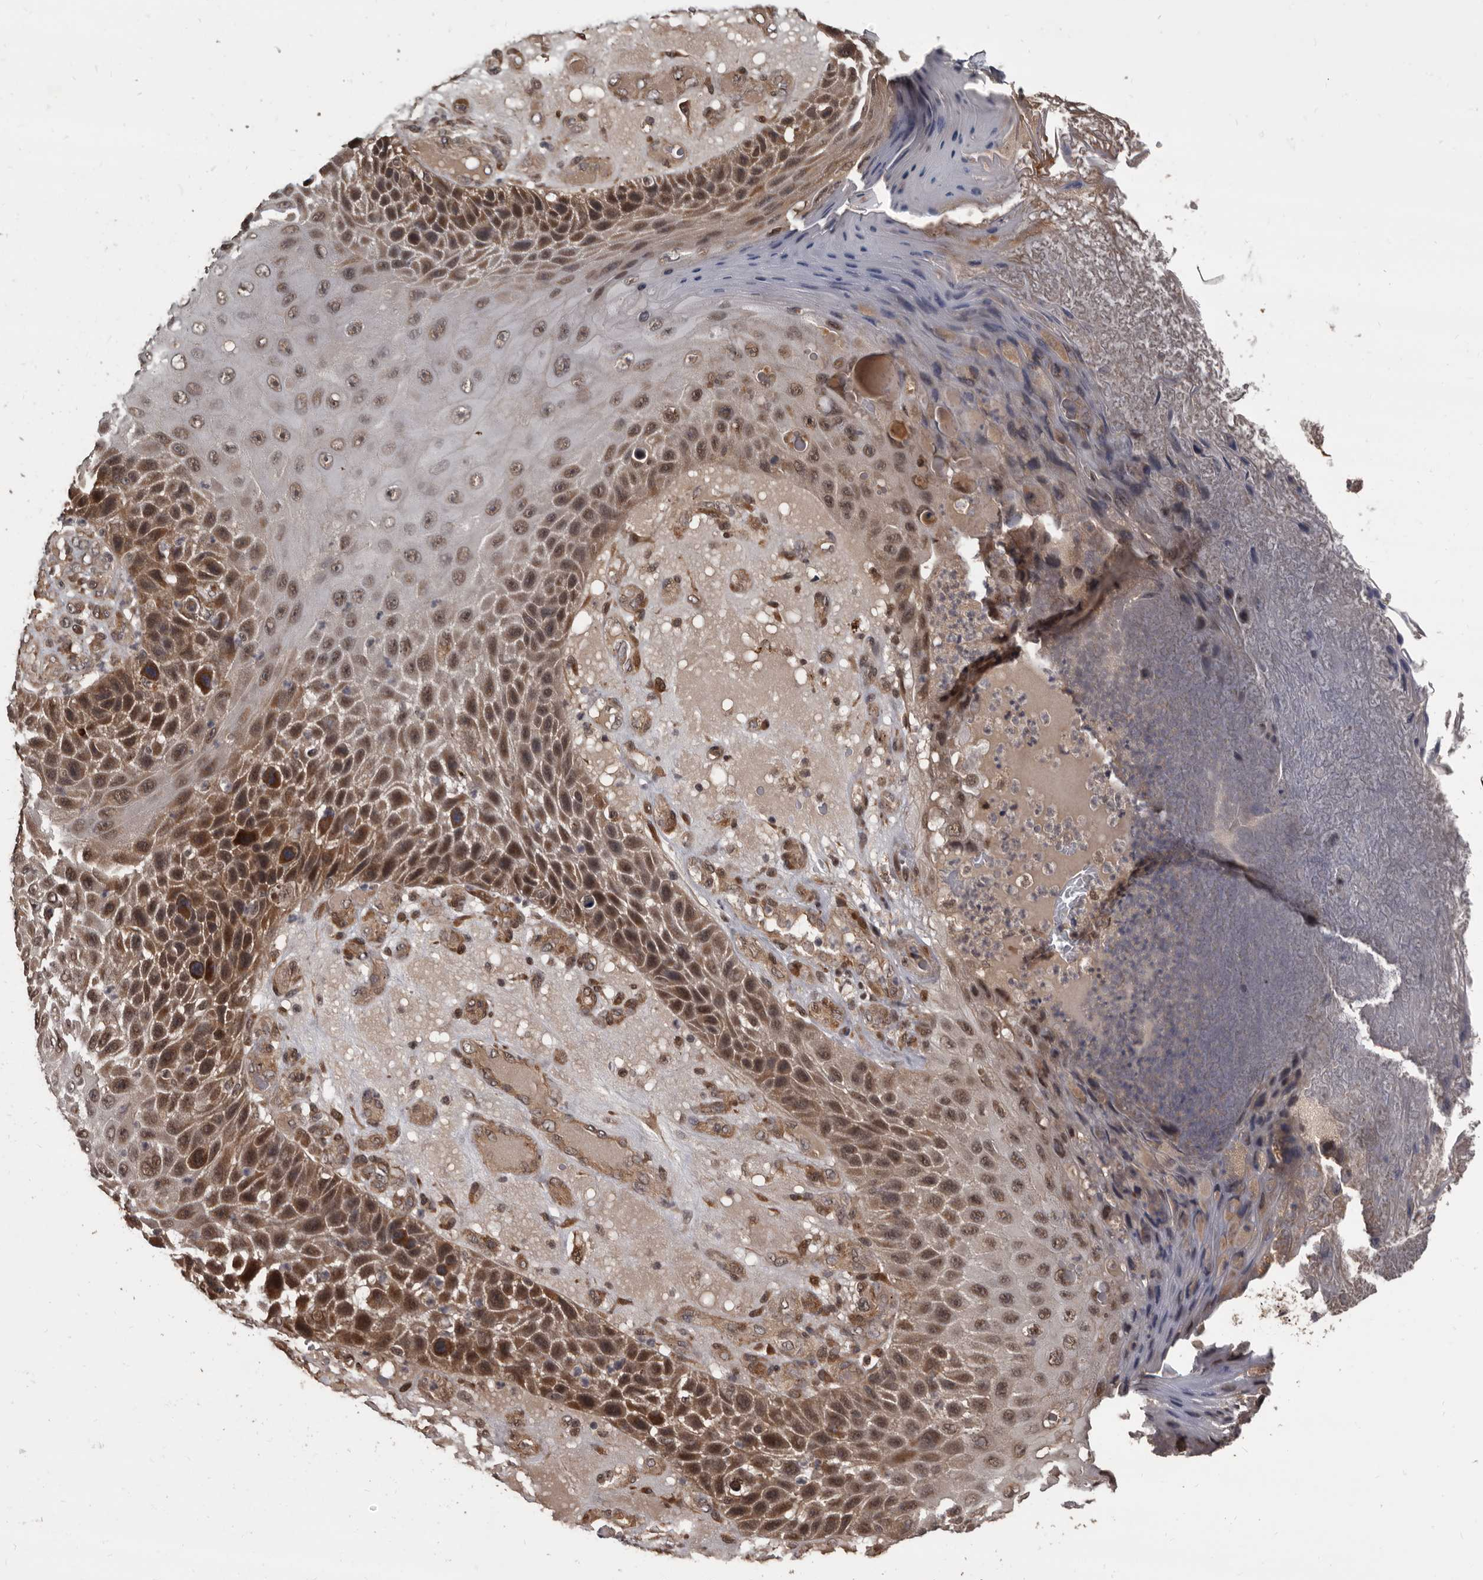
{"staining": {"intensity": "moderate", "quantity": ">75%", "location": "cytoplasmic/membranous,nuclear"}, "tissue": "skin cancer", "cell_type": "Tumor cells", "image_type": "cancer", "snomed": [{"axis": "morphology", "description": "Squamous cell carcinoma, NOS"}, {"axis": "topography", "description": "Skin"}], "caption": "Immunohistochemical staining of human squamous cell carcinoma (skin) exhibits moderate cytoplasmic/membranous and nuclear protein positivity in approximately >75% of tumor cells.", "gene": "AHR", "patient": {"sex": "female", "age": 88}}